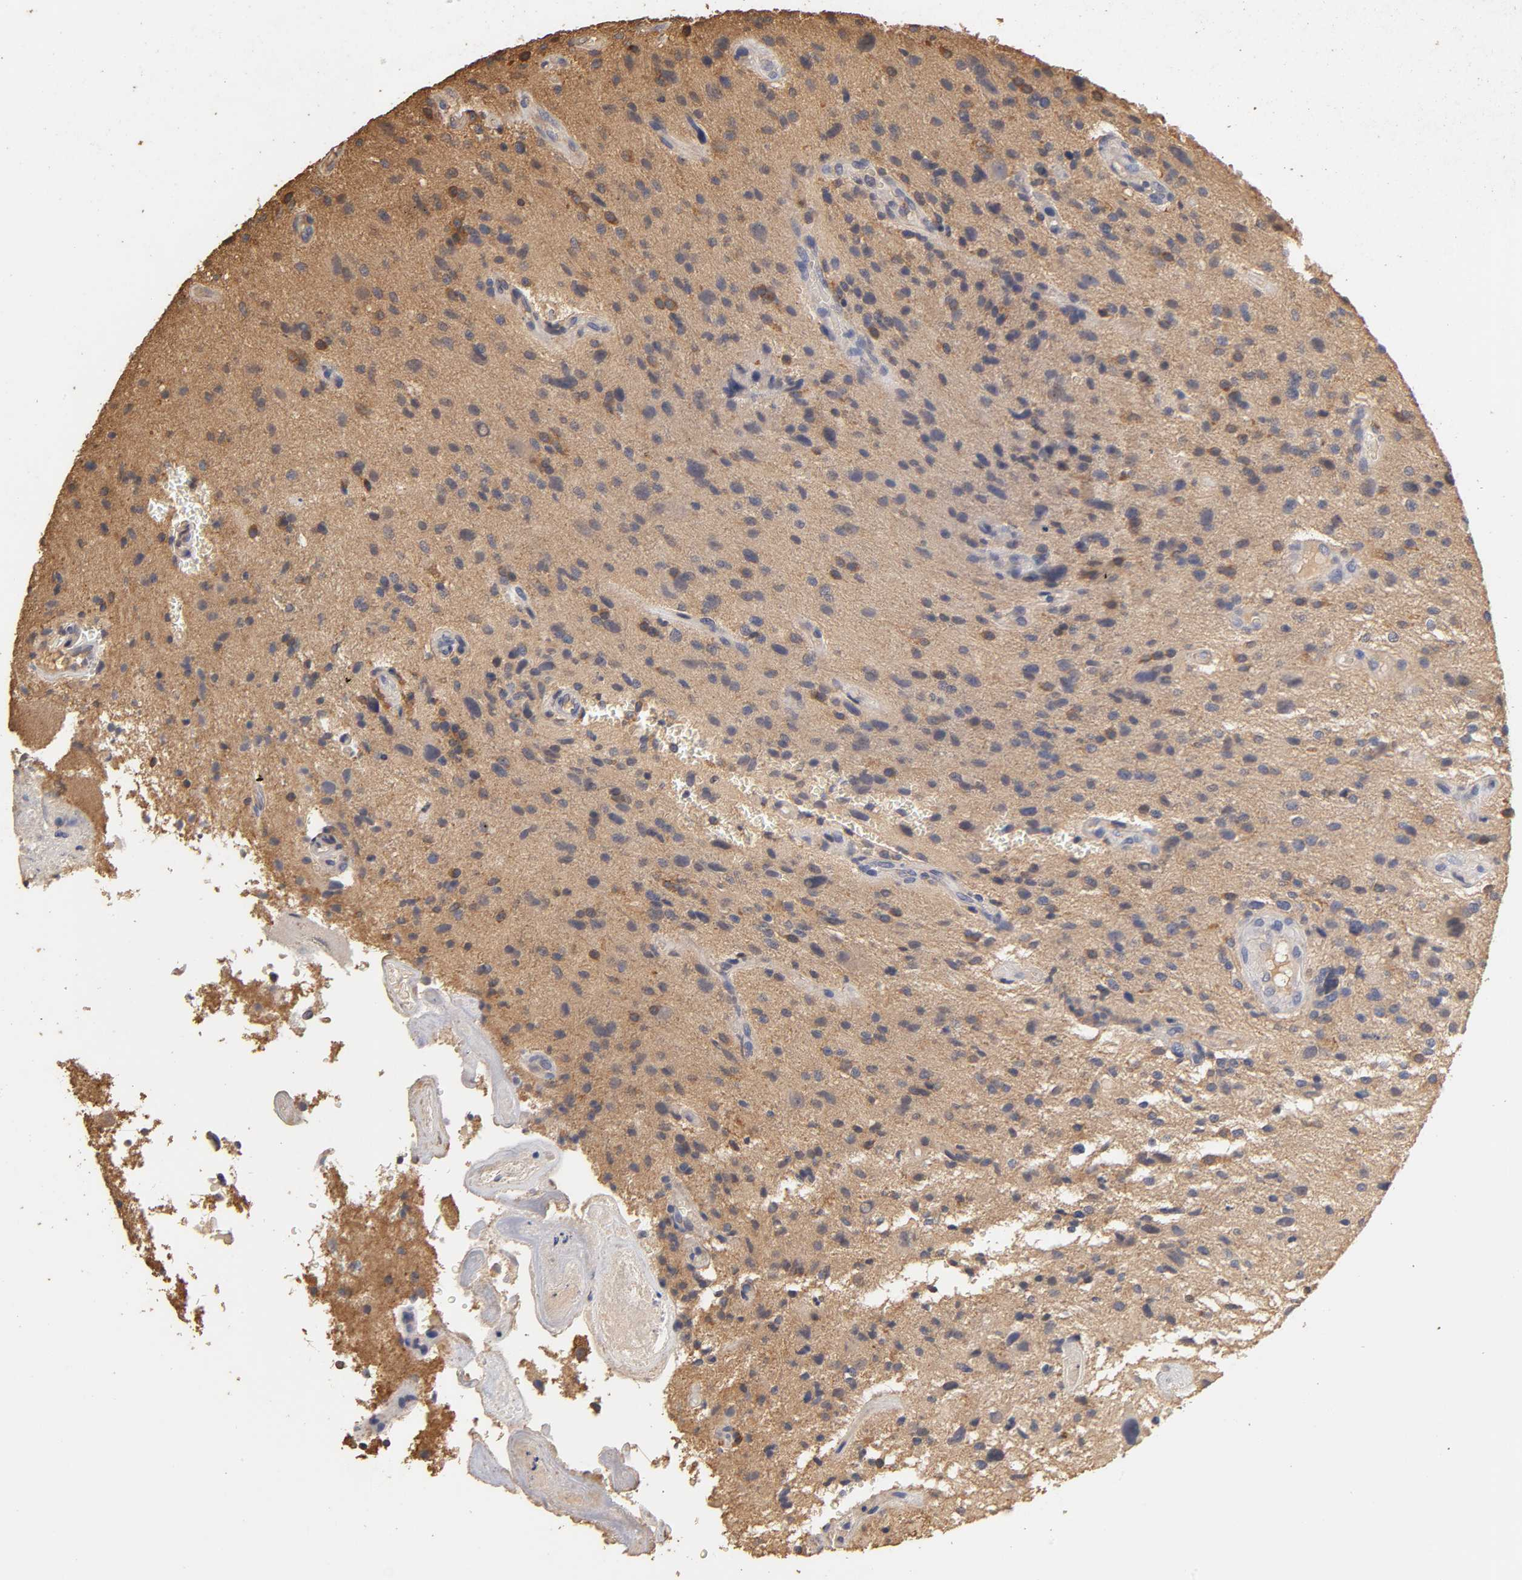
{"staining": {"intensity": "moderate", "quantity": "<25%", "location": "cytoplasmic/membranous"}, "tissue": "glioma", "cell_type": "Tumor cells", "image_type": "cancer", "snomed": [{"axis": "morphology", "description": "Normal tissue, NOS"}, {"axis": "morphology", "description": "Glioma, malignant, High grade"}, {"axis": "topography", "description": "Cerebral cortex"}], "caption": "A high-resolution micrograph shows IHC staining of glioma, which demonstrates moderate cytoplasmic/membranous positivity in about <25% of tumor cells.", "gene": "VSIG4", "patient": {"sex": "male", "age": 75}}